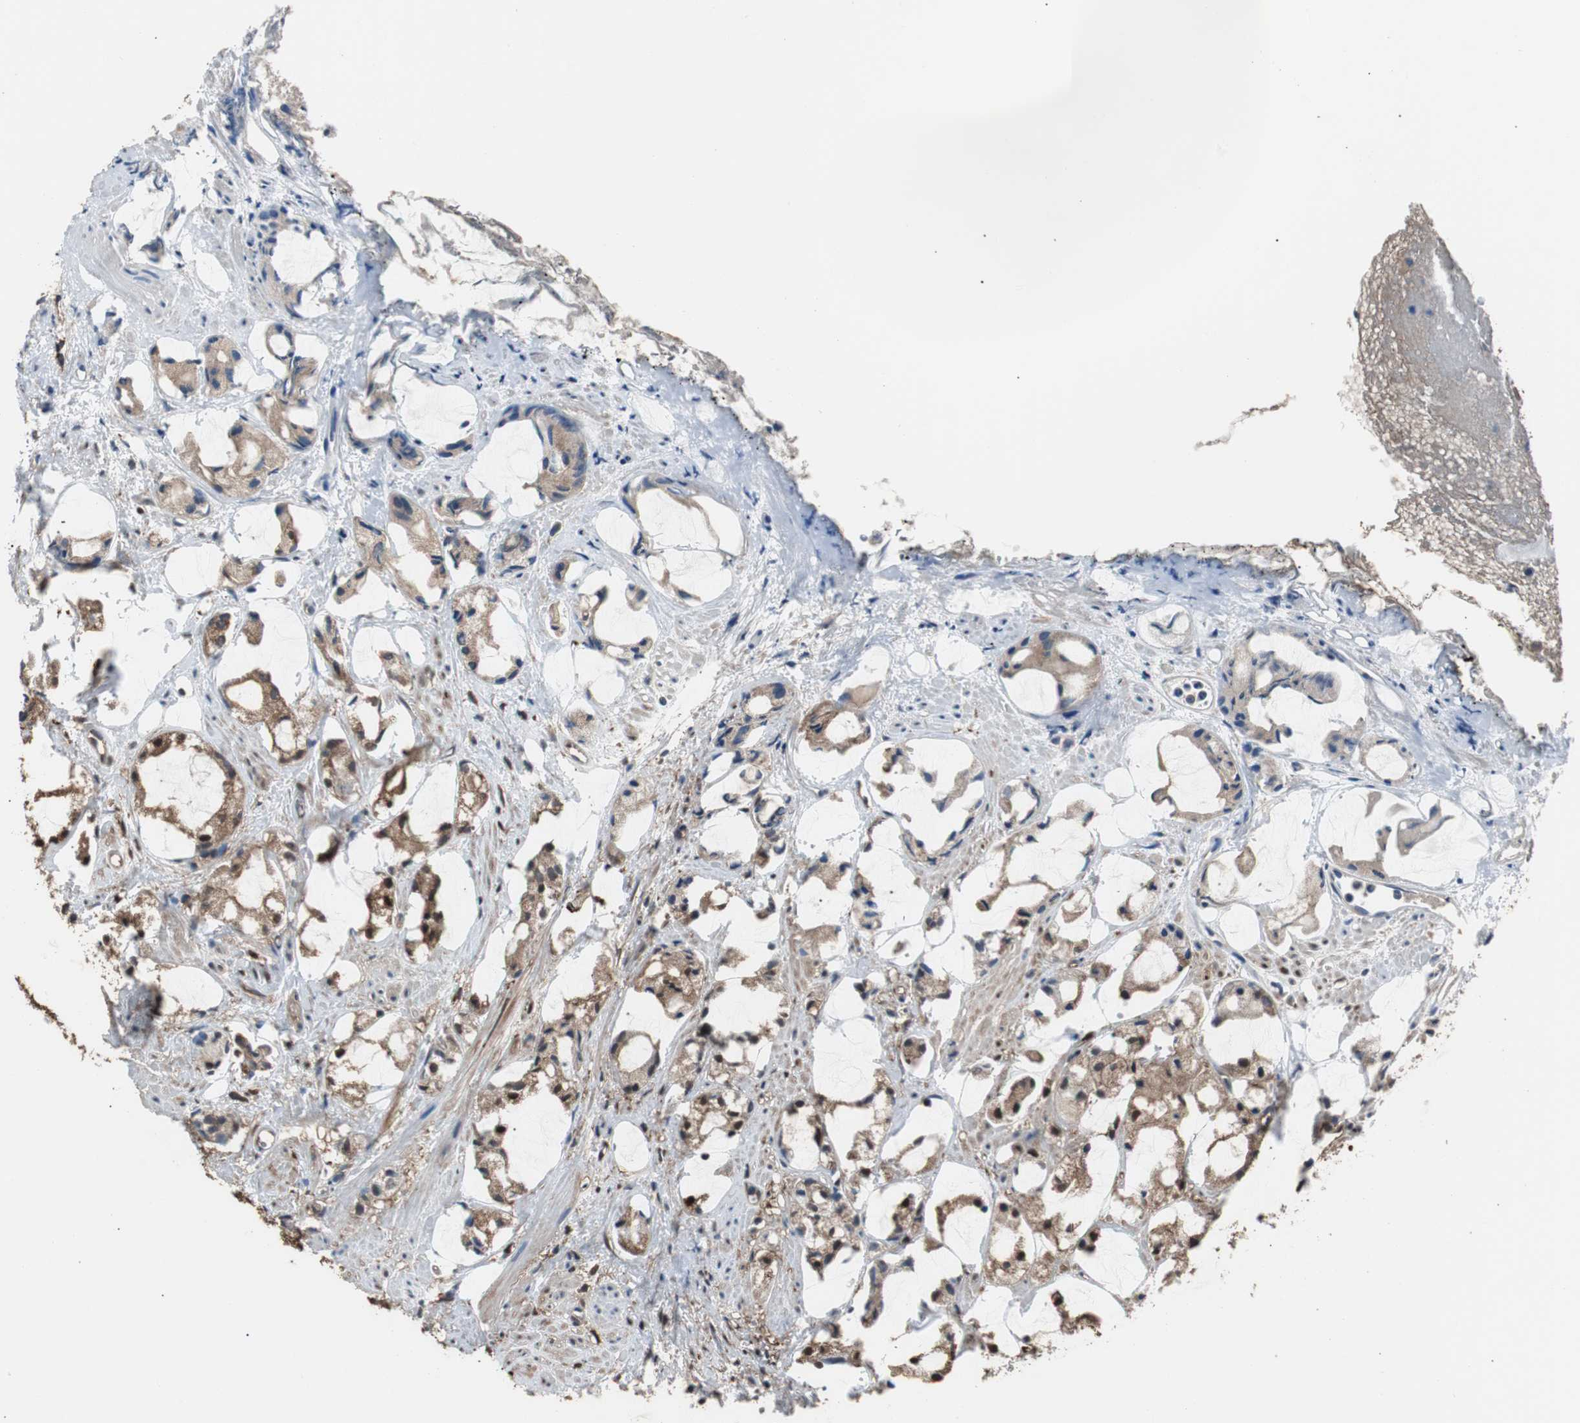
{"staining": {"intensity": "moderate", "quantity": ">75%", "location": "cytoplasmic/membranous"}, "tissue": "prostate cancer", "cell_type": "Tumor cells", "image_type": "cancer", "snomed": [{"axis": "morphology", "description": "Adenocarcinoma, High grade"}, {"axis": "topography", "description": "Prostate"}], "caption": "Immunohistochemical staining of prostate cancer shows medium levels of moderate cytoplasmic/membranous protein expression in about >75% of tumor cells. The staining was performed using DAB, with brown indicating positive protein expression. Nuclei are stained blue with hematoxylin.", "gene": "CAPNS1", "patient": {"sex": "male", "age": 85}}